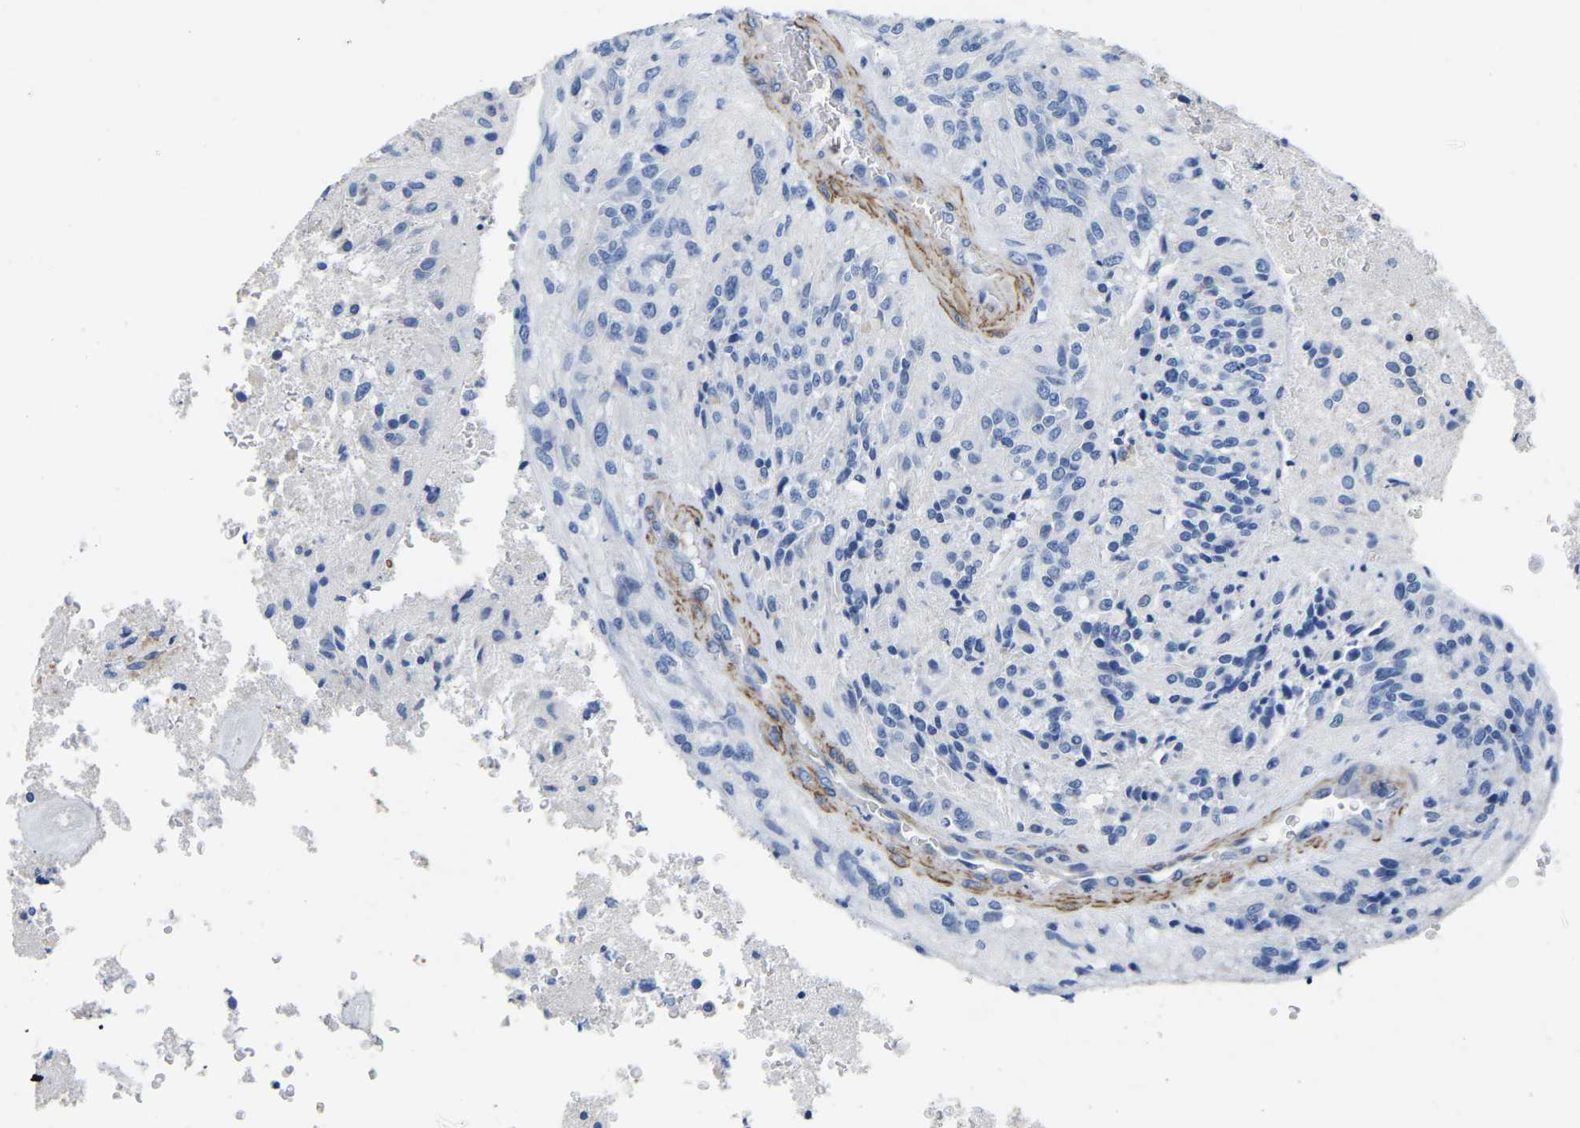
{"staining": {"intensity": "negative", "quantity": "none", "location": "none"}, "tissue": "glioma", "cell_type": "Tumor cells", "image_type": "cancer", "snomed": [{"axis": "morphology", "description": "Normal tissue, NOS"}, {"axis": "morphology", "description": "Glioma, malignant, High grade"}, {"axis": "topography", "description": "Cerebral cortex"}], "caption": "Tumor cells are negative for protein expression in human glioma.", "gene": "SLC45A3", "patient": {"sex": "male", "age": 77}}